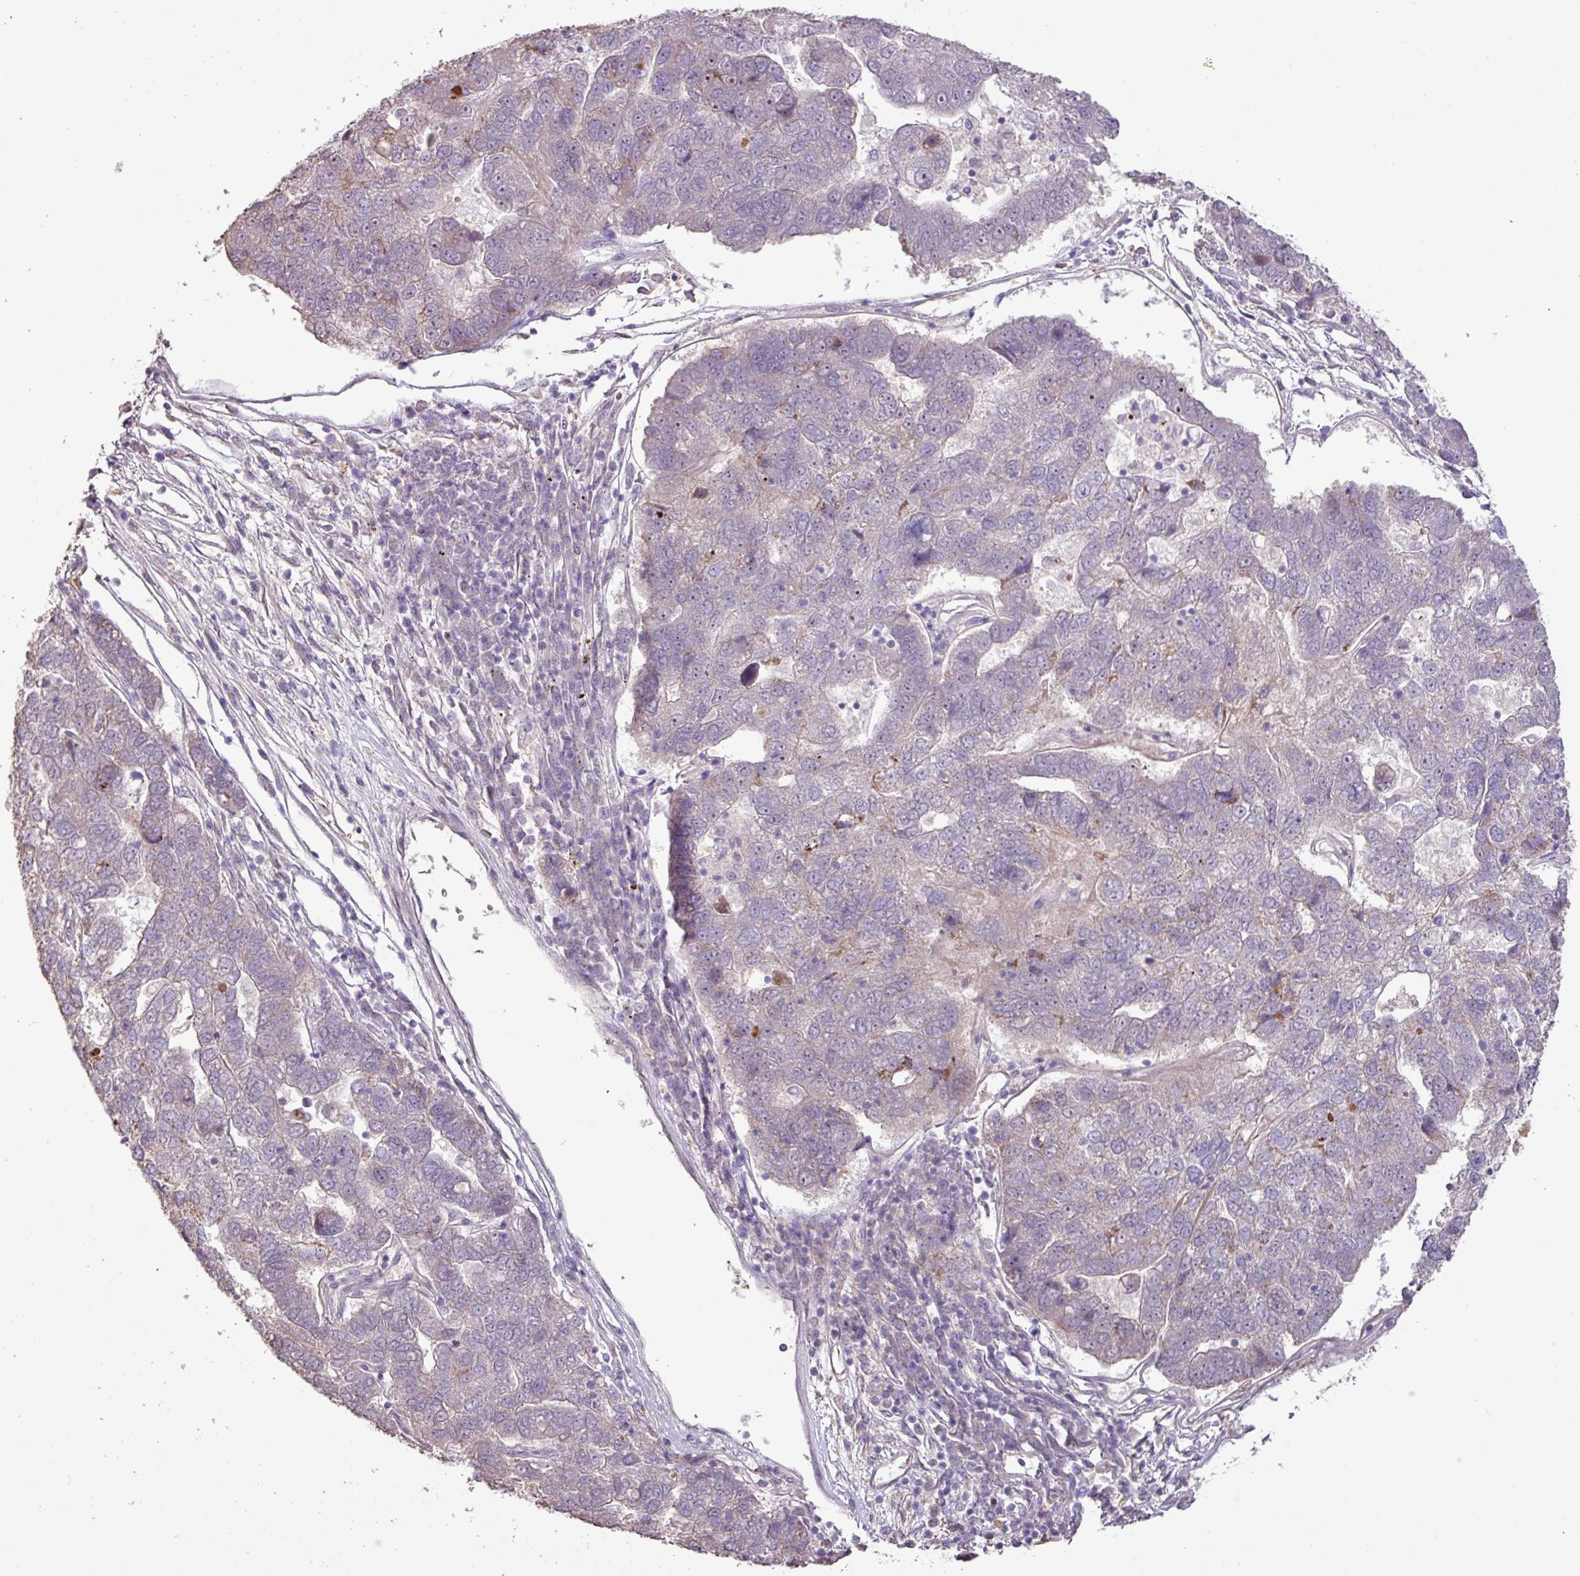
{"staining": {"intensity": "negative", "quantity": "none", "location": "none"}, "tissue": "pancreatic cancer", "cell_type": "Tumor cells", "image_type": "cancer", "snomed": [{"axis": "morphology", "description": "Adenocarcinoma, NOS"}, {"axis": "topography", "description": "Pancreas"}], "caption": "Immunohistochemistry of pancreatic adenocarcinoma demonstrates no staining in tumor cells.", "gene": "L3MBTL3", "patient": {"sex": "female", "age": 61}}